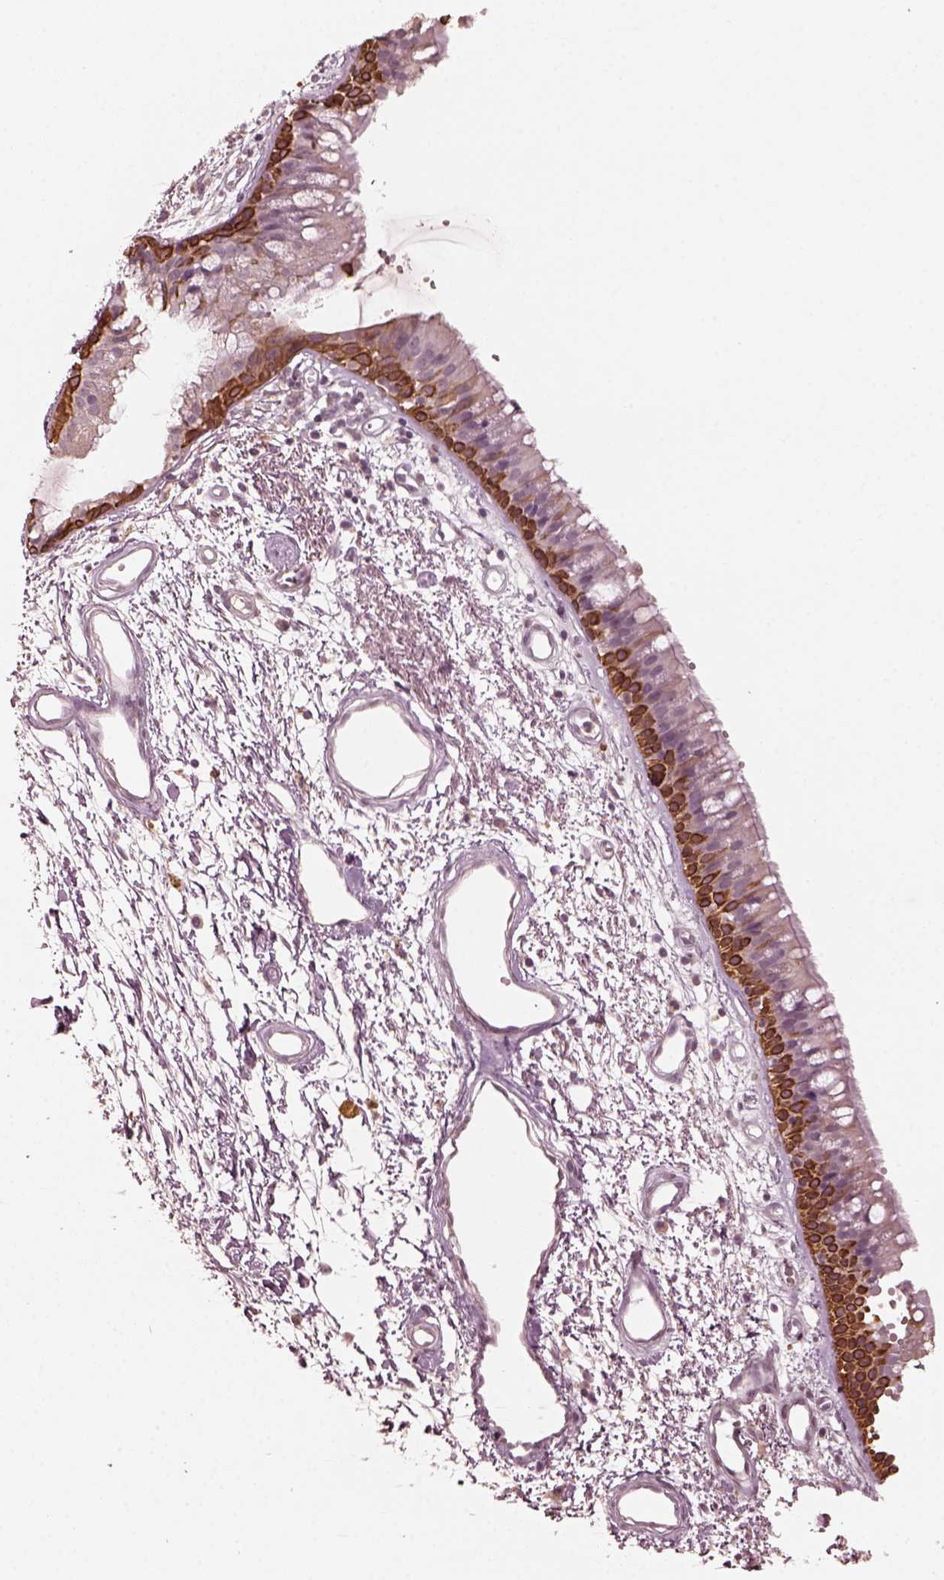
{"staining": {"intensity": "strong", "quantity": "25%-75%", "location": "cytoplasmic/membranous"}, "tissue": "bronchus", "cell_type": "Respiratory epithelial cells", "image_type": "normal", "snomed": [{"axis": "morphology", "description": "Normal tissue, NOS"}, {"axis": "morphology", "description": "Squamous cell carcinoma, NOS"}, {"axis": "topography", "description": "Cartilage tissue"}, {"axis": "topography", "description": "Bronchus"}, {"axis": "topography", "description": "Lung"}], "caption": "About 25%-75% of respiratory epithelial cells in benign bronchus demonstrate strong cytoplasmic/membranous protein positivity as visualized by brown immunohistochemical staining.", "gene": "KRT79", "patient": {"sex": "male", "age": 66}}